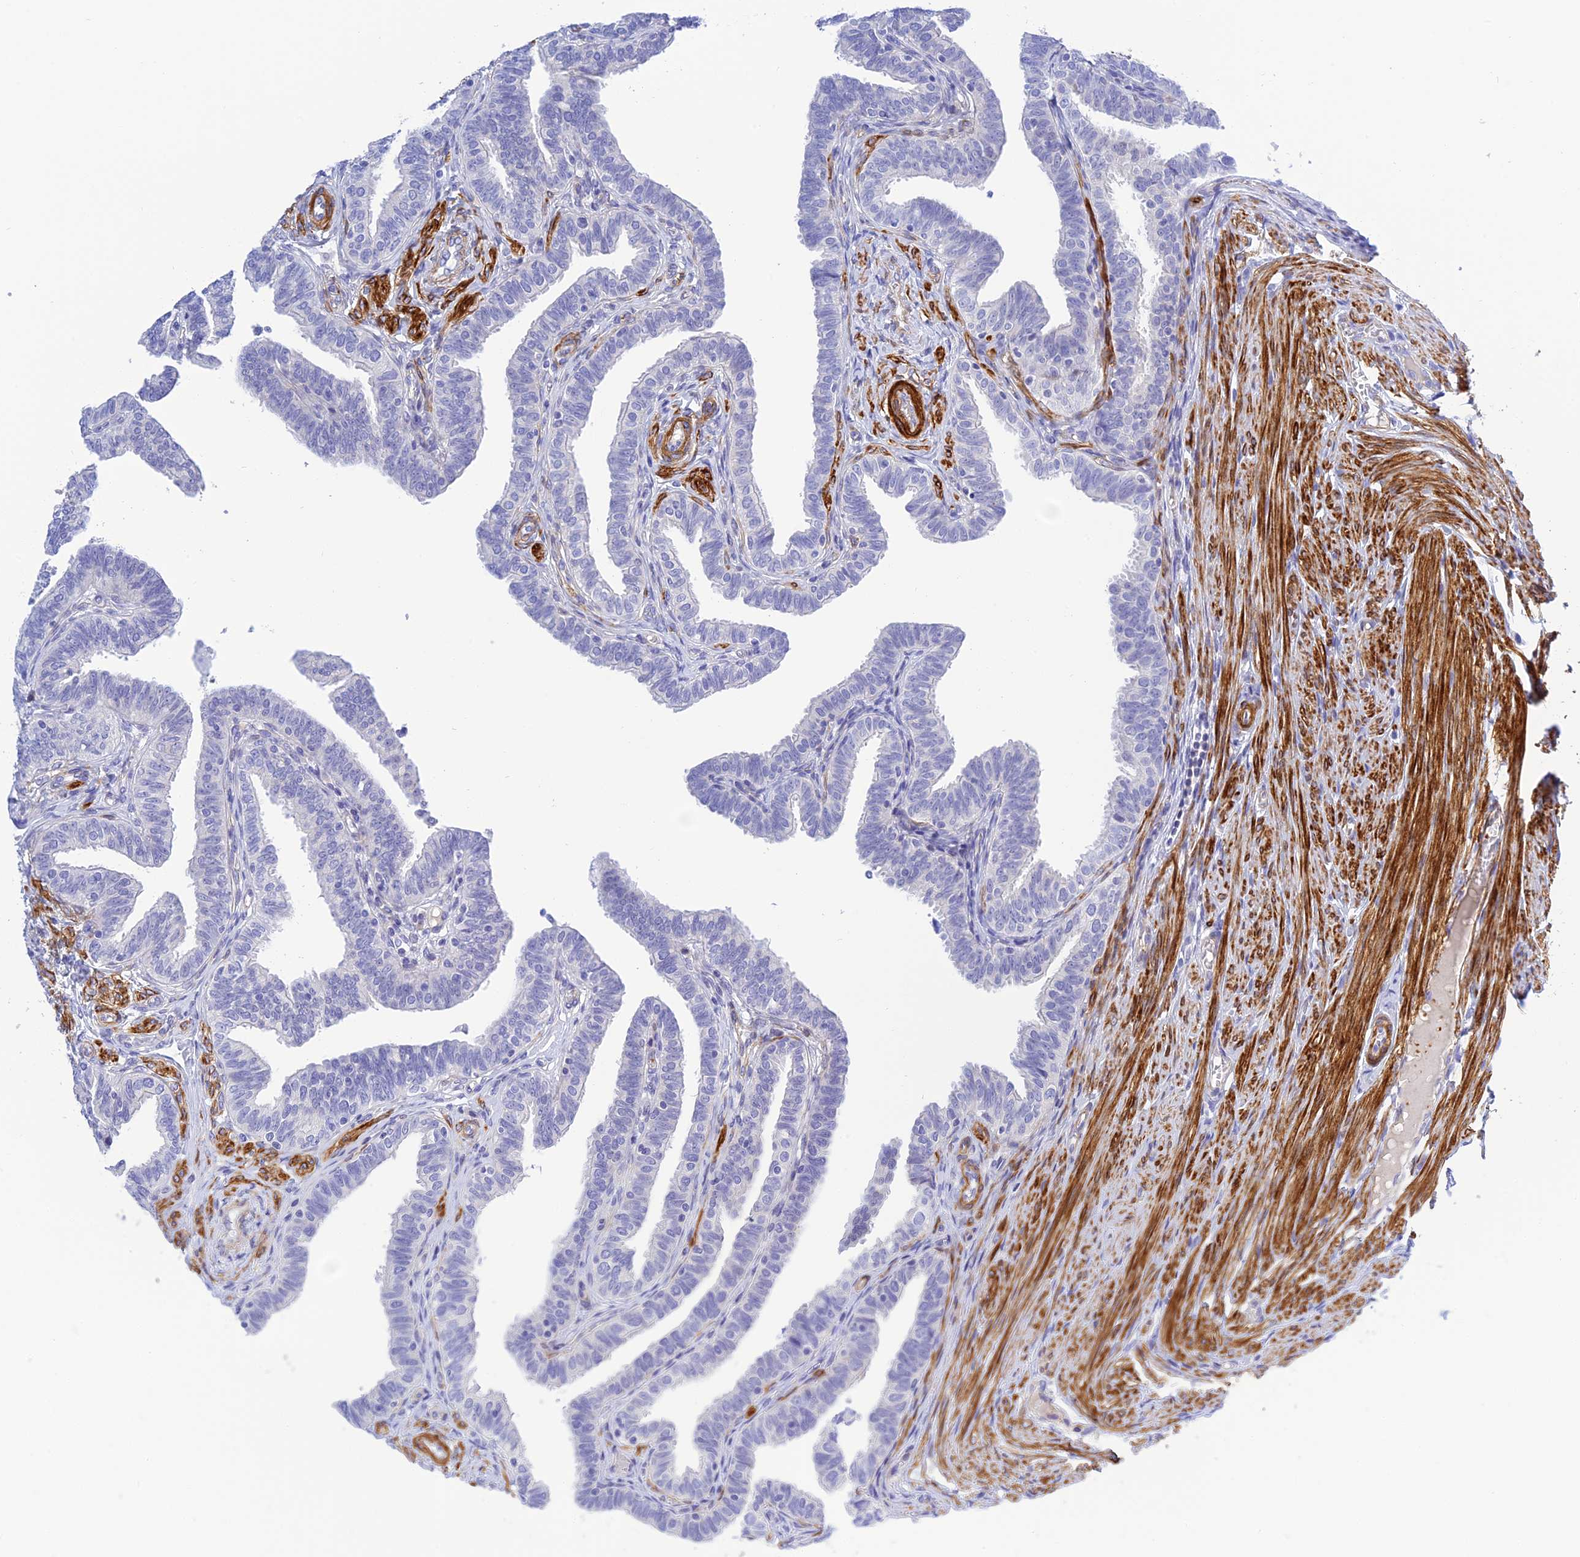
{"staining": {"intensity": "negative", "quantity": "none", "location": "none"}, "tissue": "fallopian tube", "cell_type": "Glandular cells", "image_type": "normal", "snomed": [{"axis": "morphology", "description": "Normal tissue, NOS"}, {"axis": "topography", "description": "Fallopian tube"}], "caption": "Human fallopian tube stained for a protein using immunohistochemistry (IHC) reveals no expression in glandular cells.", "gene": "ZDHHC16", "patient": {"sex": "female", "age": 39}}